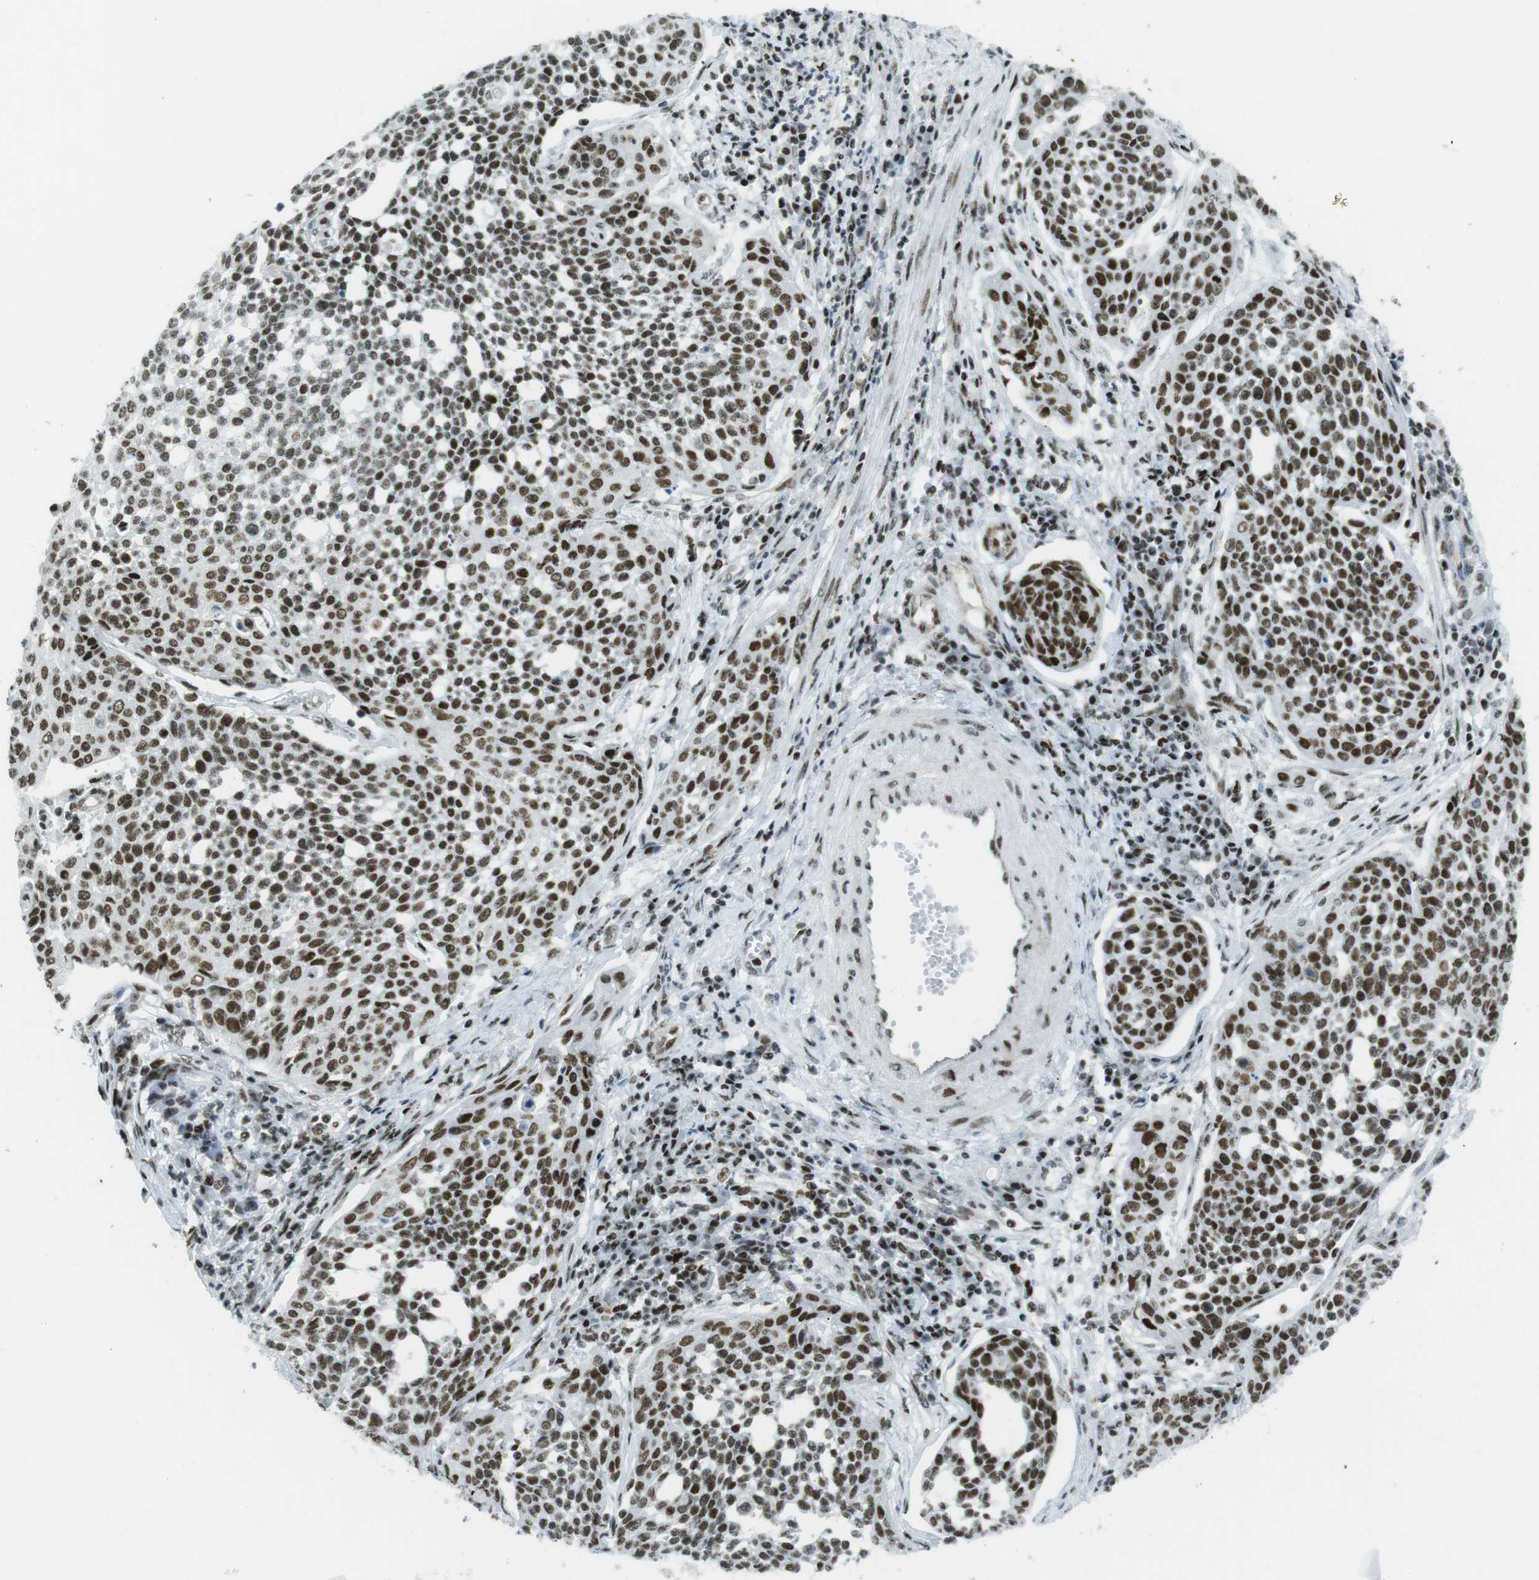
{"staining": {"intensity": "strong", "quantity": ">75%", "location": "nuclear"}, "tissue": "cervical cancer", "cell_type": "Tumor cells", "image_type": "cancer", "snomed": [{"axis": "morphology", "description": "Squamous cell carcinoma, NOS"}, {"axis": "topography", "description": "Cervix"}], "caption": "IHC micrograph of neoplastic tissue: human squamous cell carcinoma (cervical) stained using immunohistochemistry (IHC) reveals high levels of strong protein expression localized specifically in the nuclear of tumor cells, appearing as a nuclear brown color.", "gene": "ARID1A", "patient": {"sex": "female", "age": 34}}